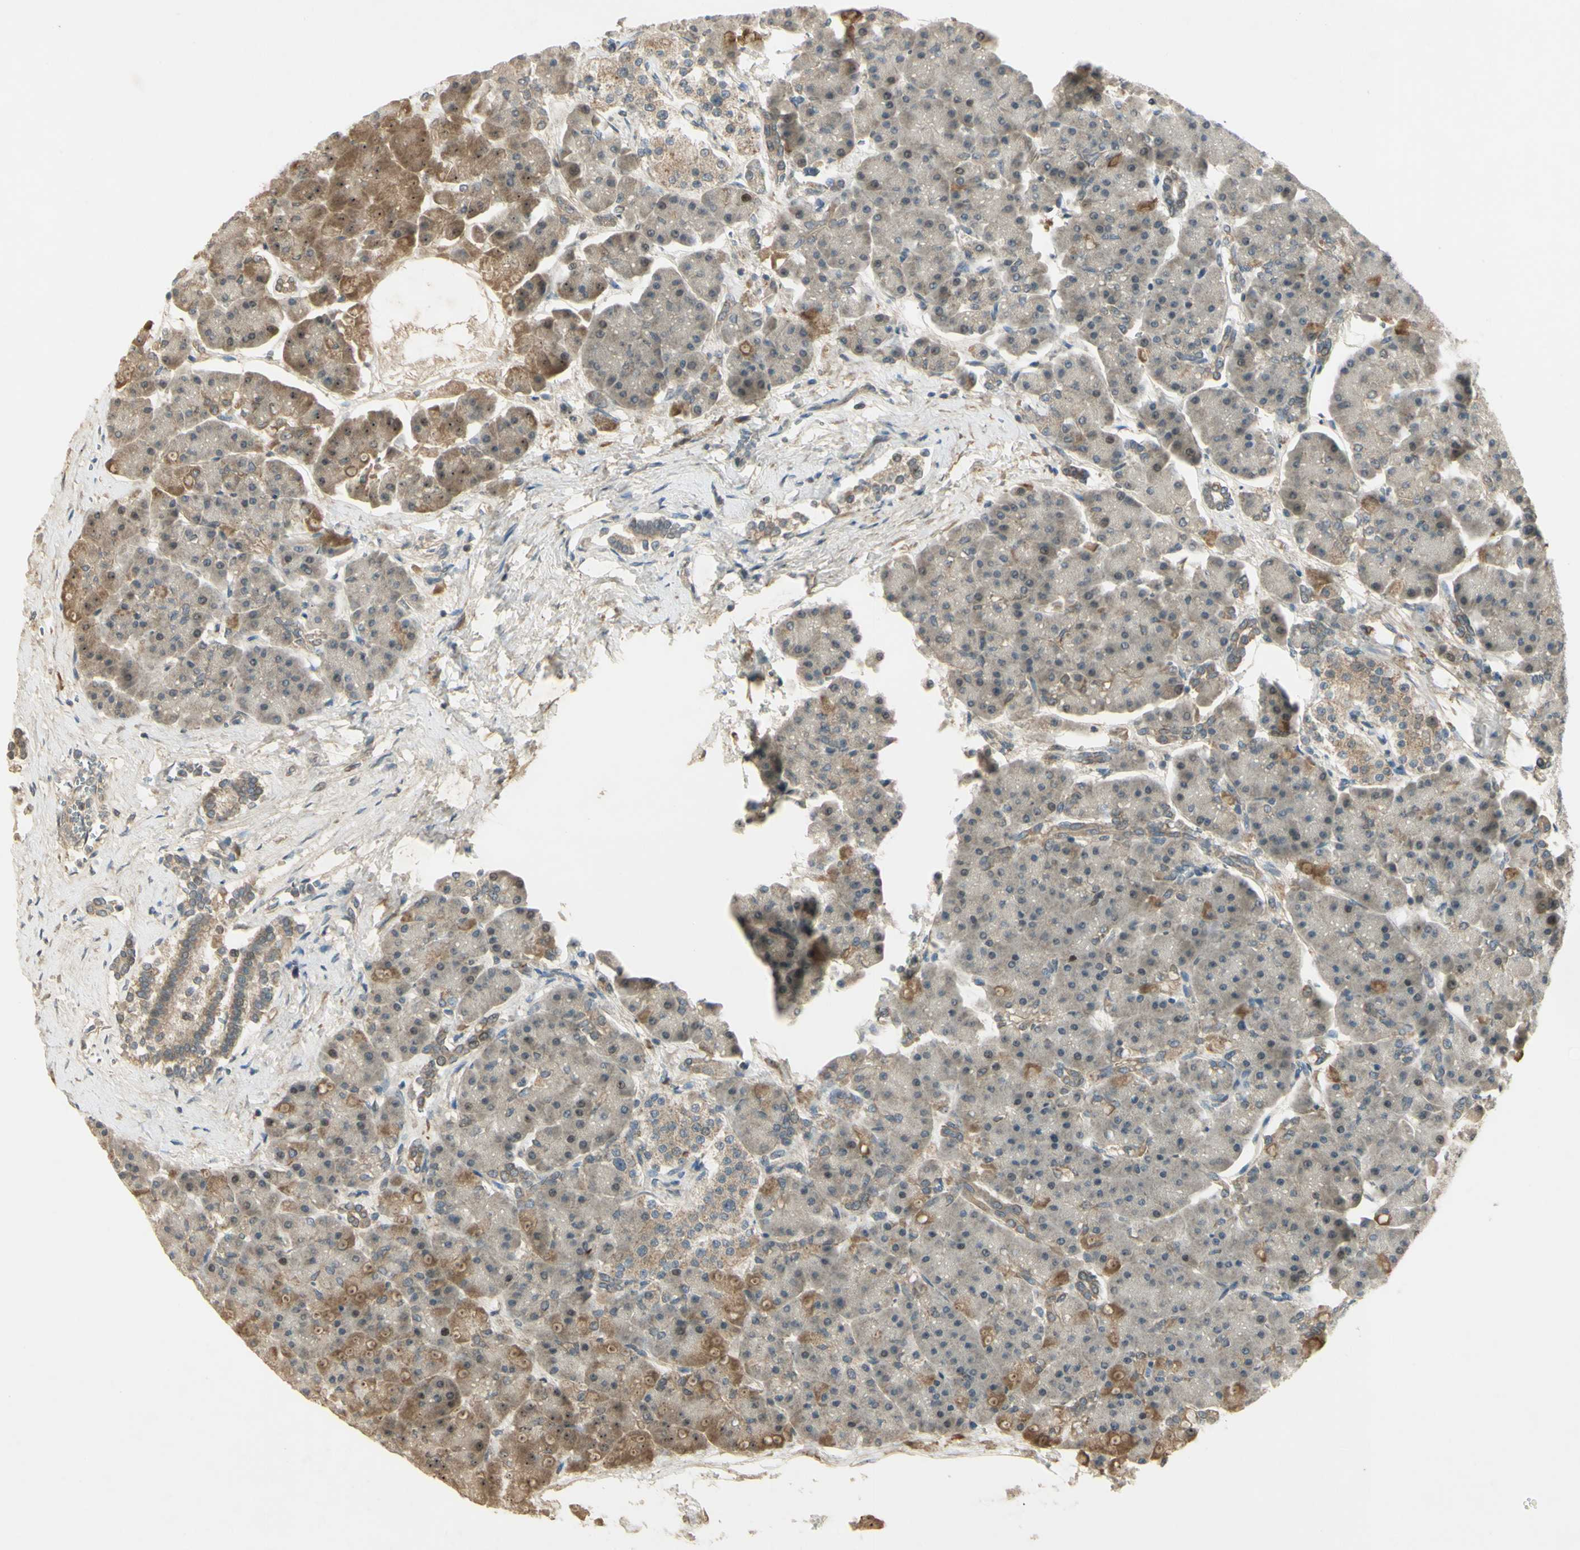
{"staining": {"intensity": "weak", "quantity": "<25%", "location": "cytoplasmic/membranous"}, "tissue": "pancreas", "cell_type": "Exocrine glandular cells", "image_type": "normal", "snomed": [{"axis": "morphology", "description": "Normal tissue, NOS"}, {"axis": "topography", "description": "Pancreas"}], "caption": "IHC micrograph of normal human pancreas stained for a protein (brown), which displays no expression in exocrine glandular cells. The staining was performed using DAB to visualize the protein expression in brown, while the nuclei were stained in blue with hematoxylin (Magnification: 20x).", "gene": "RAD18", "patient": {"sex": "female", "age": 70}}